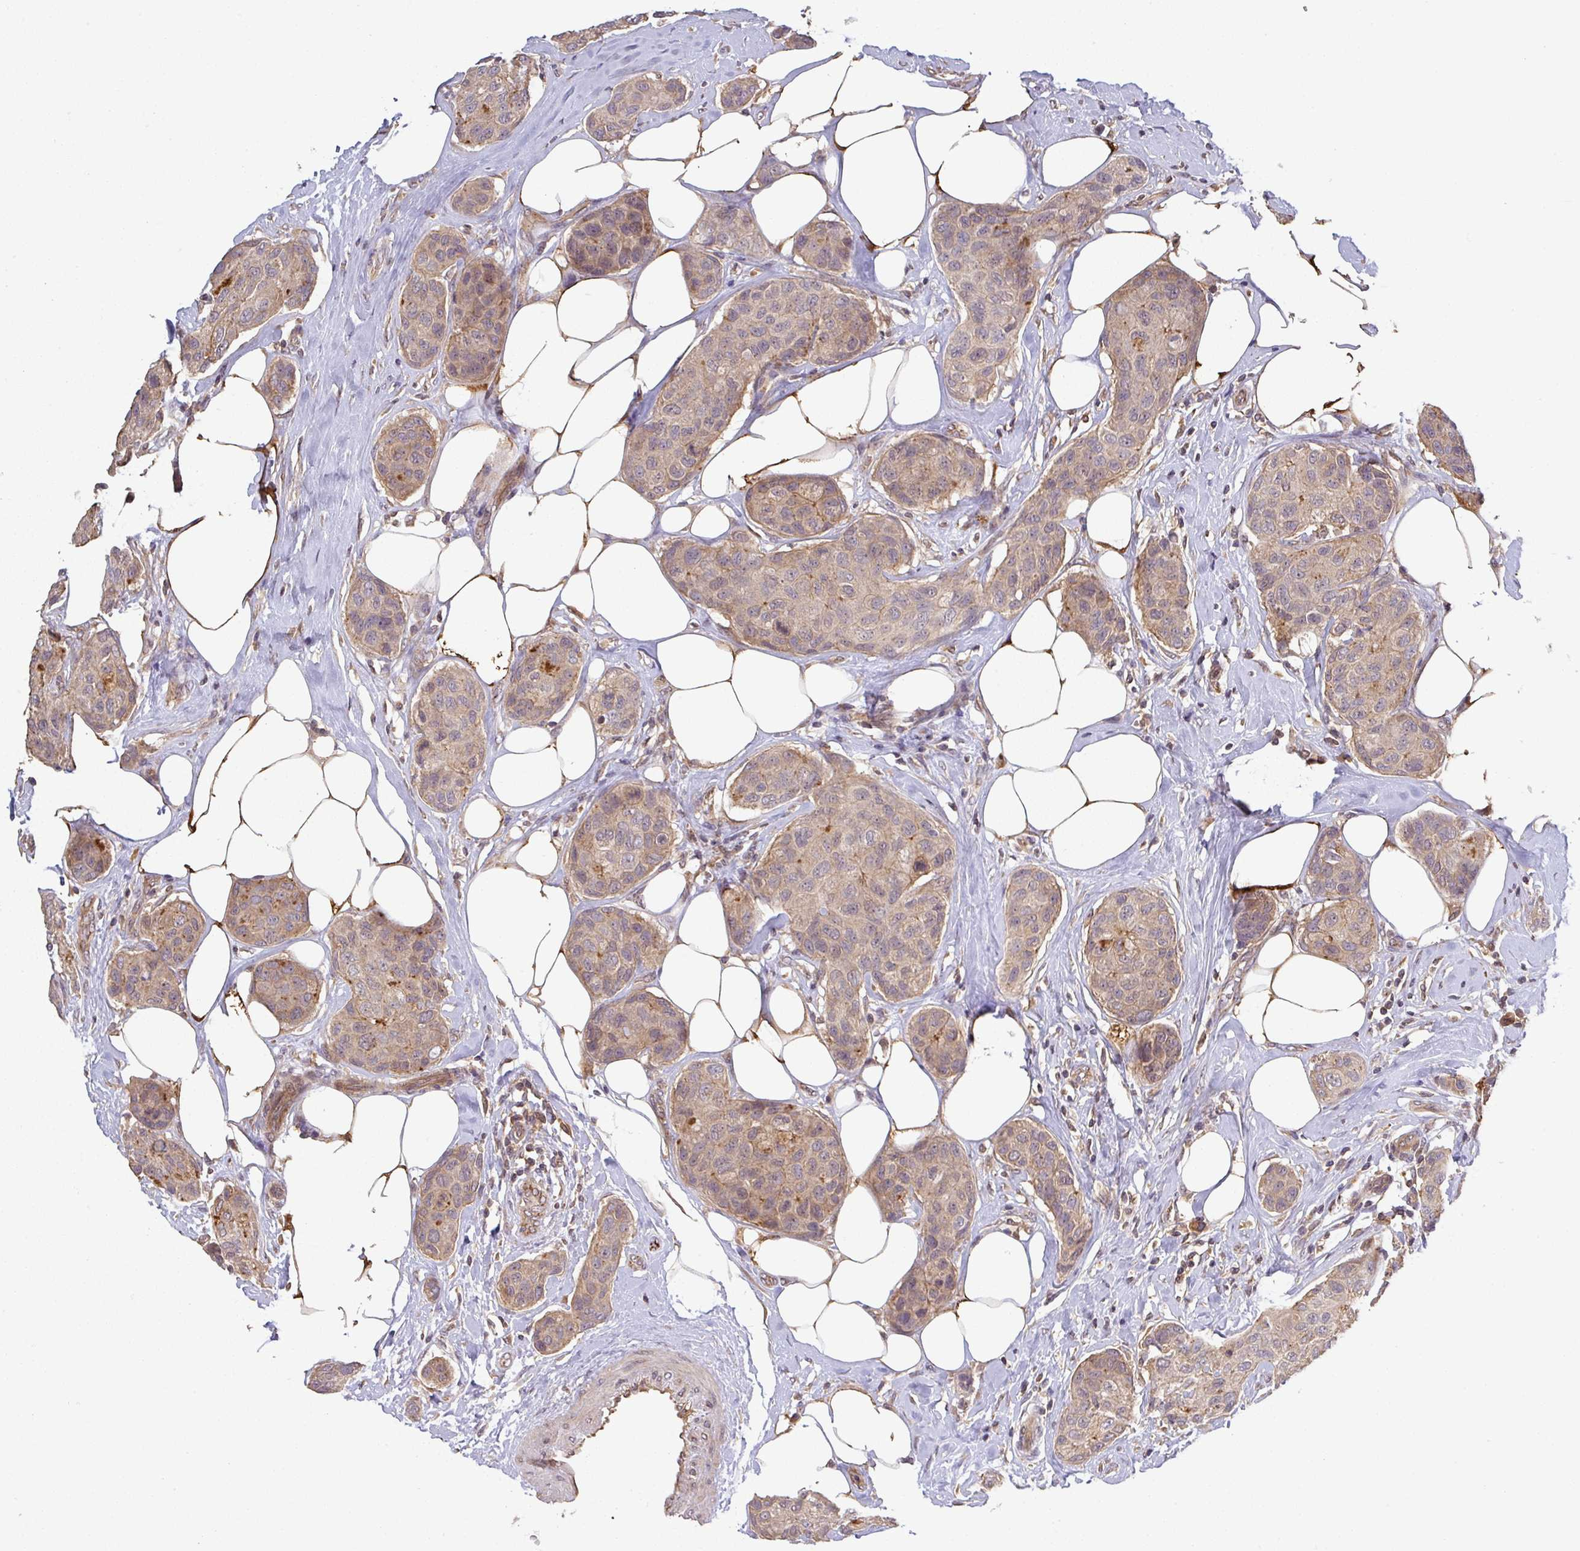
{"staining": {"intensity": "weak", "quantity": ">75%", "location": "cytoplasmic/membranous"}, "tissue": "breast cancer", "cell_type": "Tumor cells", "image_type": "cancer", "snomed": [{"axis": "morphology", "description": "Duct carcinoma"}, {"axis": "topography", "description": "Breast"}, {"axis": "topography", "description": "Lymph node"}], "caption": "This micrograph displays IHC staining of breast infiltrating ductal carcinoma, with low weak cytoplasmic/membranous positivity in about >75% of tumor cells.", "gene": "CCDC121", "patient": {"sex": "female", "age": 80}}